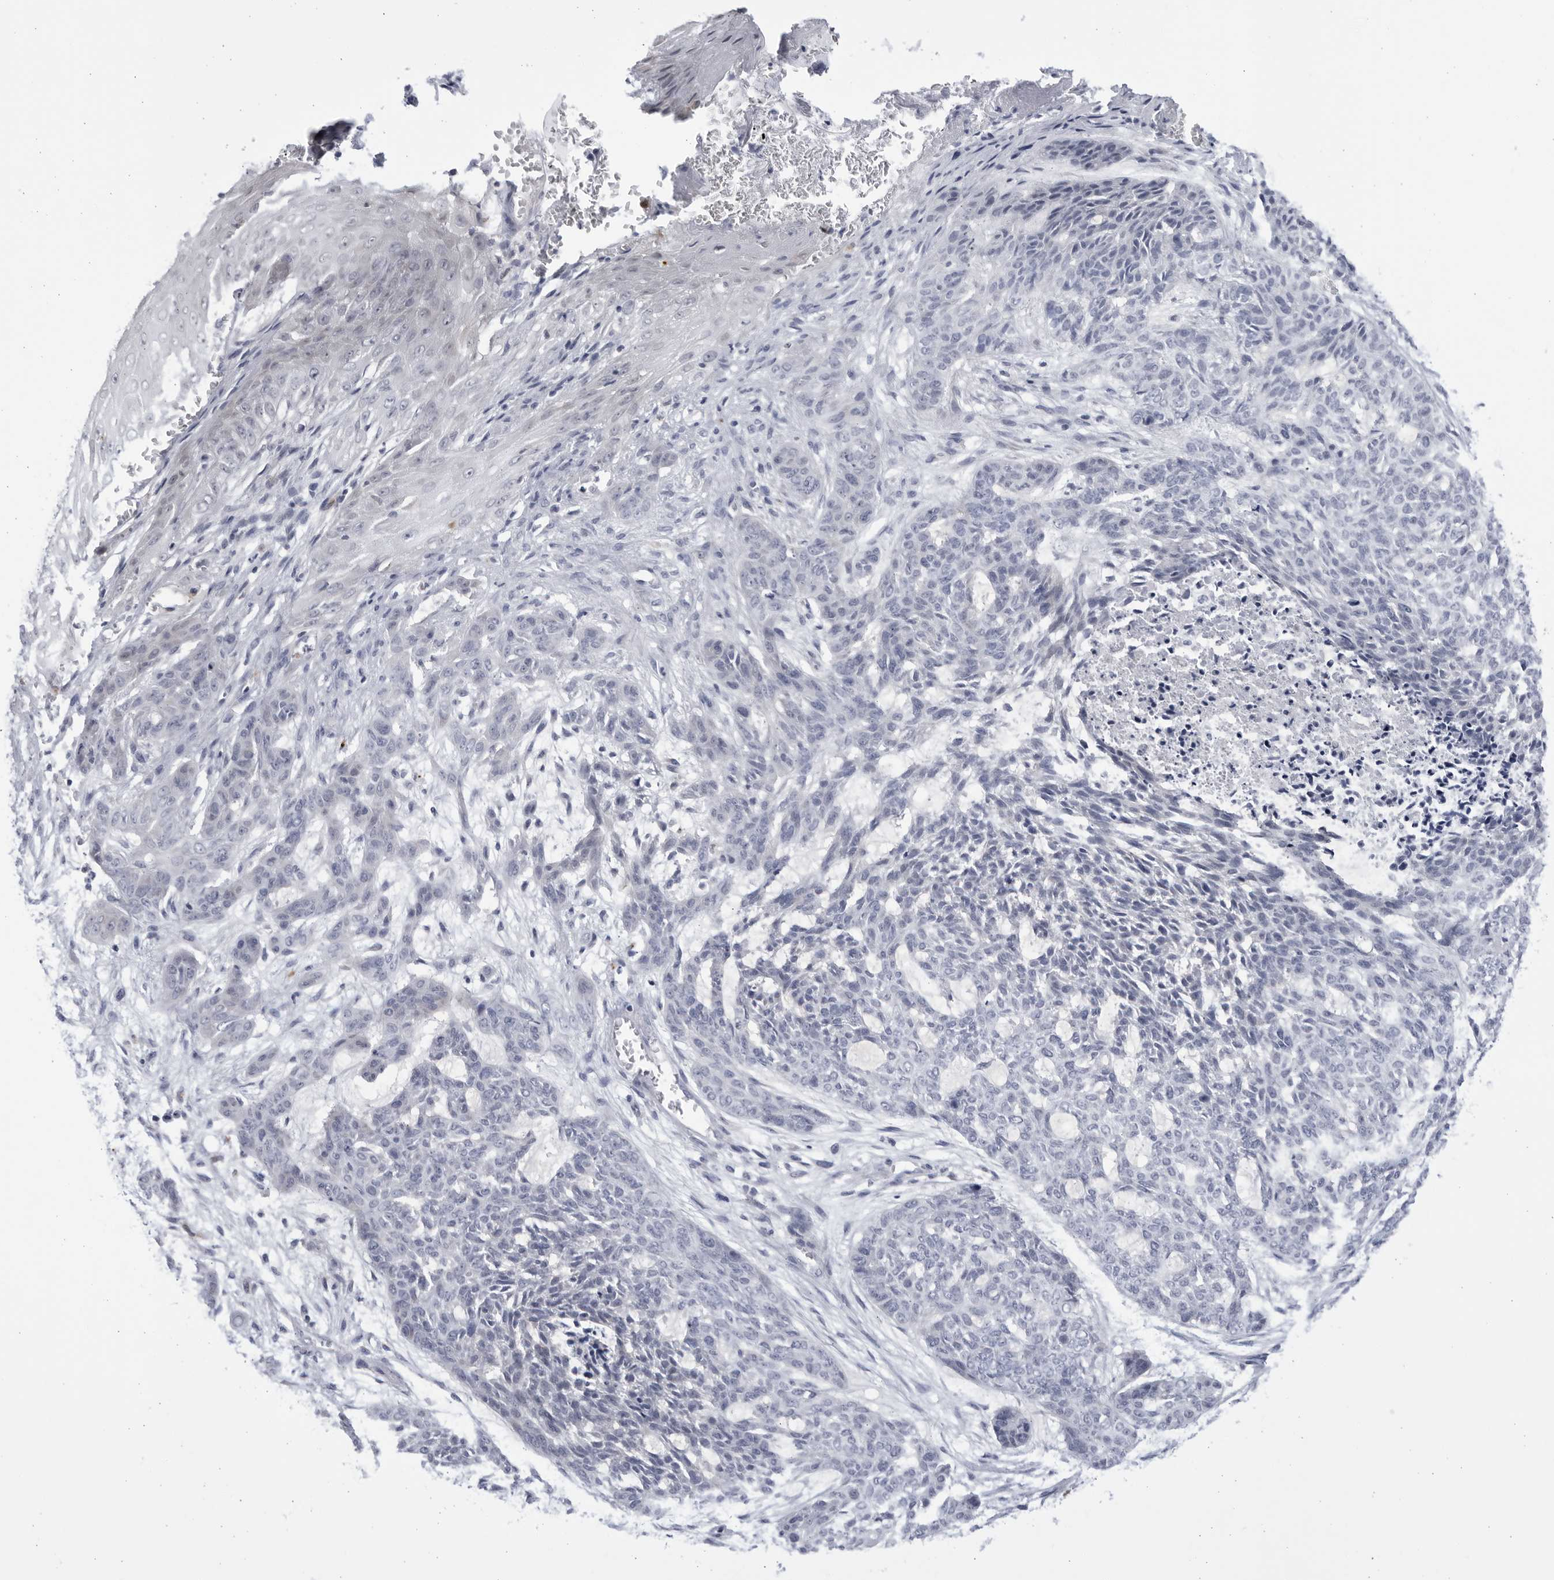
{"staining": {"intensity": "negative", "quantity": "none", "location": "none"}, "tissue": "skin cancer", "cell_type": "Tumor cells", "image_type": "cancer", "snomed": [{"axis": "morphology", "description": "Basal cell carcinoma"}, {"axis": "topography", "description": "Skin"}], "caption": "The micrograph exhibits no significant expression in tumor cells of skin cancer (basal cell carcinoma). (DAB (3,3'-diaminobenzidine) immunohistochemistry, high magnification).", "gene": "CCDC181", "patient": {"sex": "female", "age": 64}}